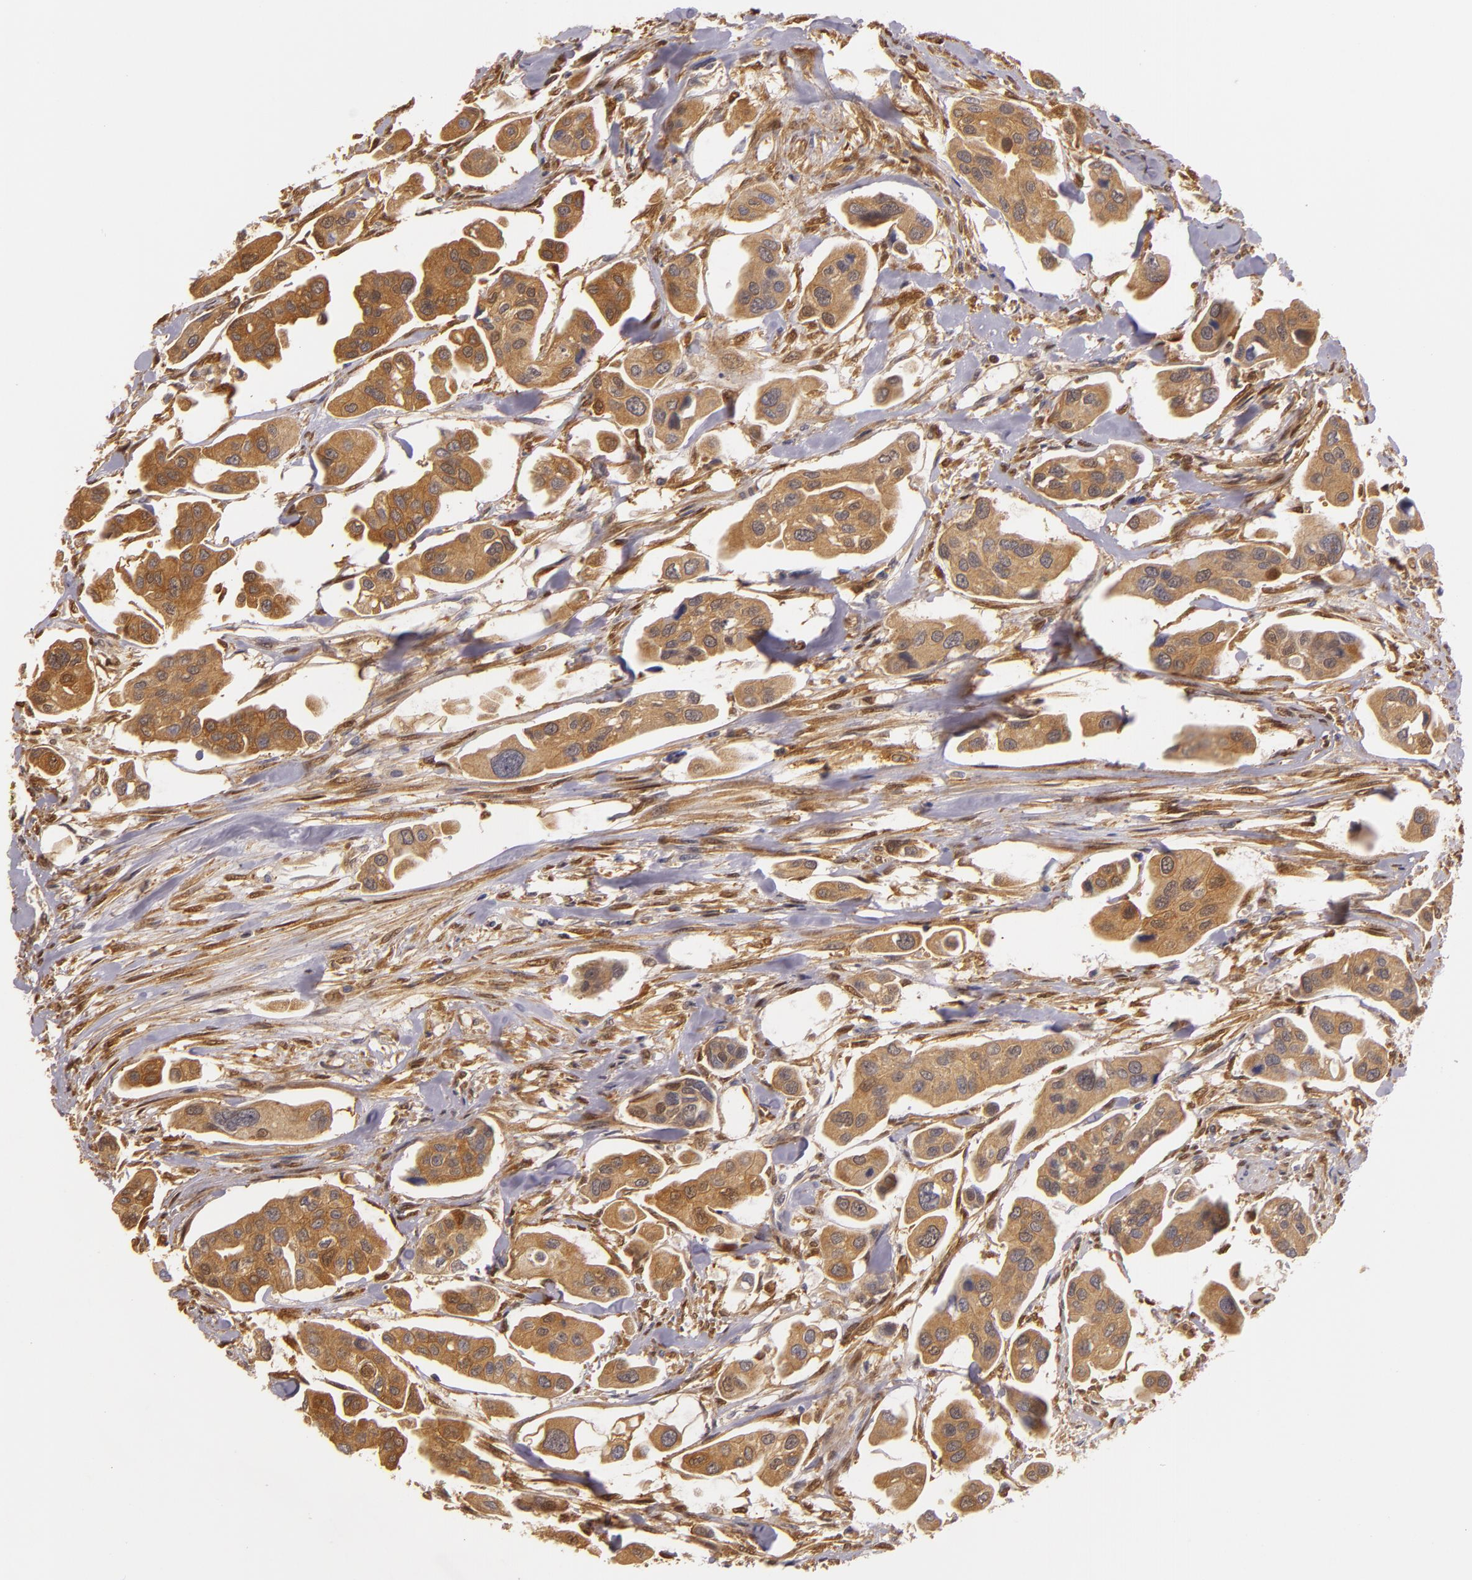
{"staining": {"intensity": "moderate", "quantity": ">75%", "location": "cytoplasmic/membranous"}, "tissue": "urothelial cancer", "cell_type": "Tumor cells", "image_type": "cancer", "snomed": [{"axis": "morphology", "description": "Adenocarcinoma, NOS"}, {"axis": "topography", "description": "Urinary bladder"}], "caption": "Human urothelial cancer stained with a brown dye reveals moderate cytoplasmic/membranous positive expression in approximately >75% of tumor cells.", "gene": "TOM1", "patient": {"sex": "male", "age": 61}}